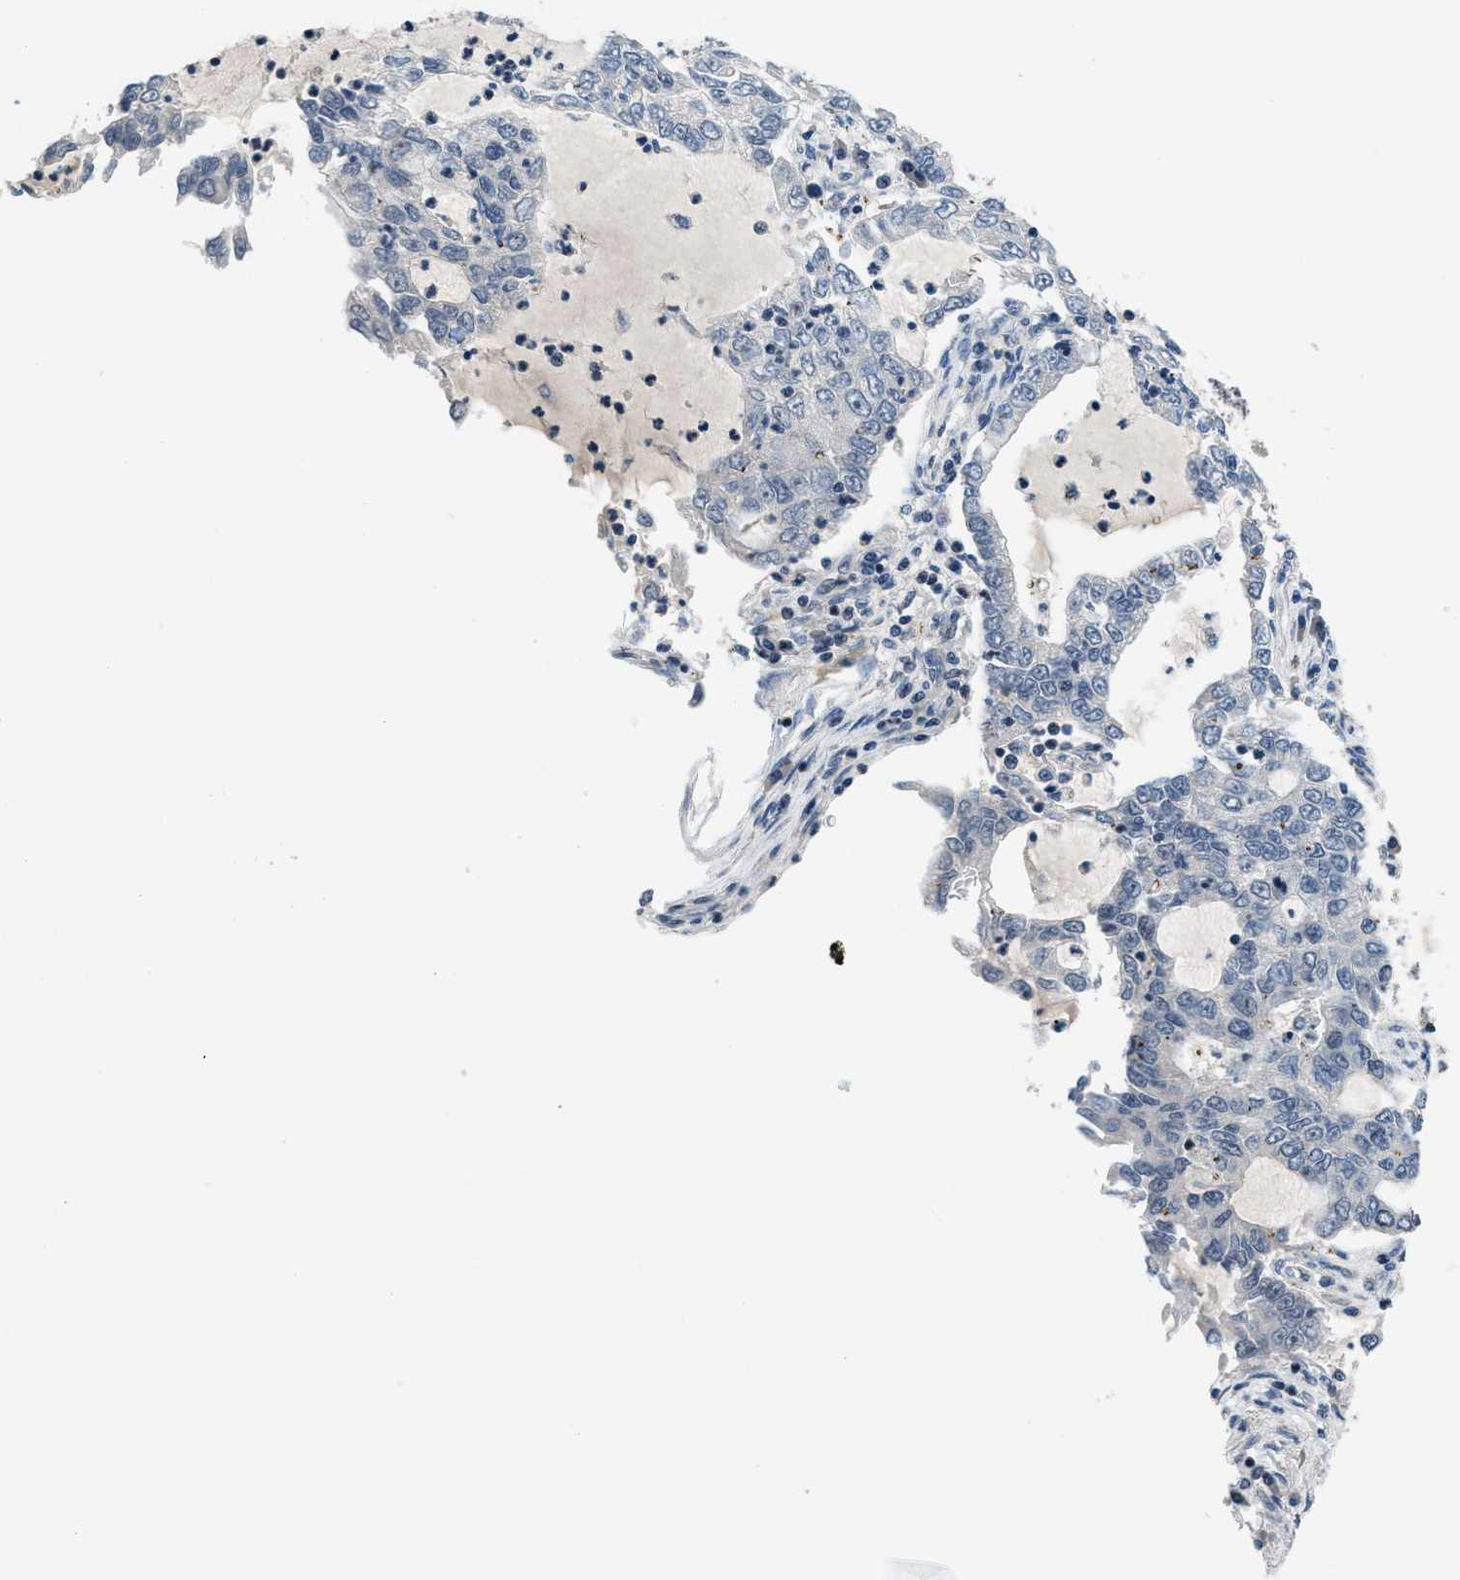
{"staining": {"intensity": "negative", "quantity": "none", "location": "none"}, "tissue": "lung cancer", "cell_type": "Tumor cells", "image_type": "cancer", "snomed": [{"axis": "morphology", "description": "Adenocarcinoma, NOS"}, {"axis": "topography", "description": "Lung"}], "caption": "Immunohistochemical staining of lung cancer (adenocarcinoma) demonstrates no significant positivity in tumor cells.", "gene": "SETD5", "patient": {"sex": "female", "age": 51}}